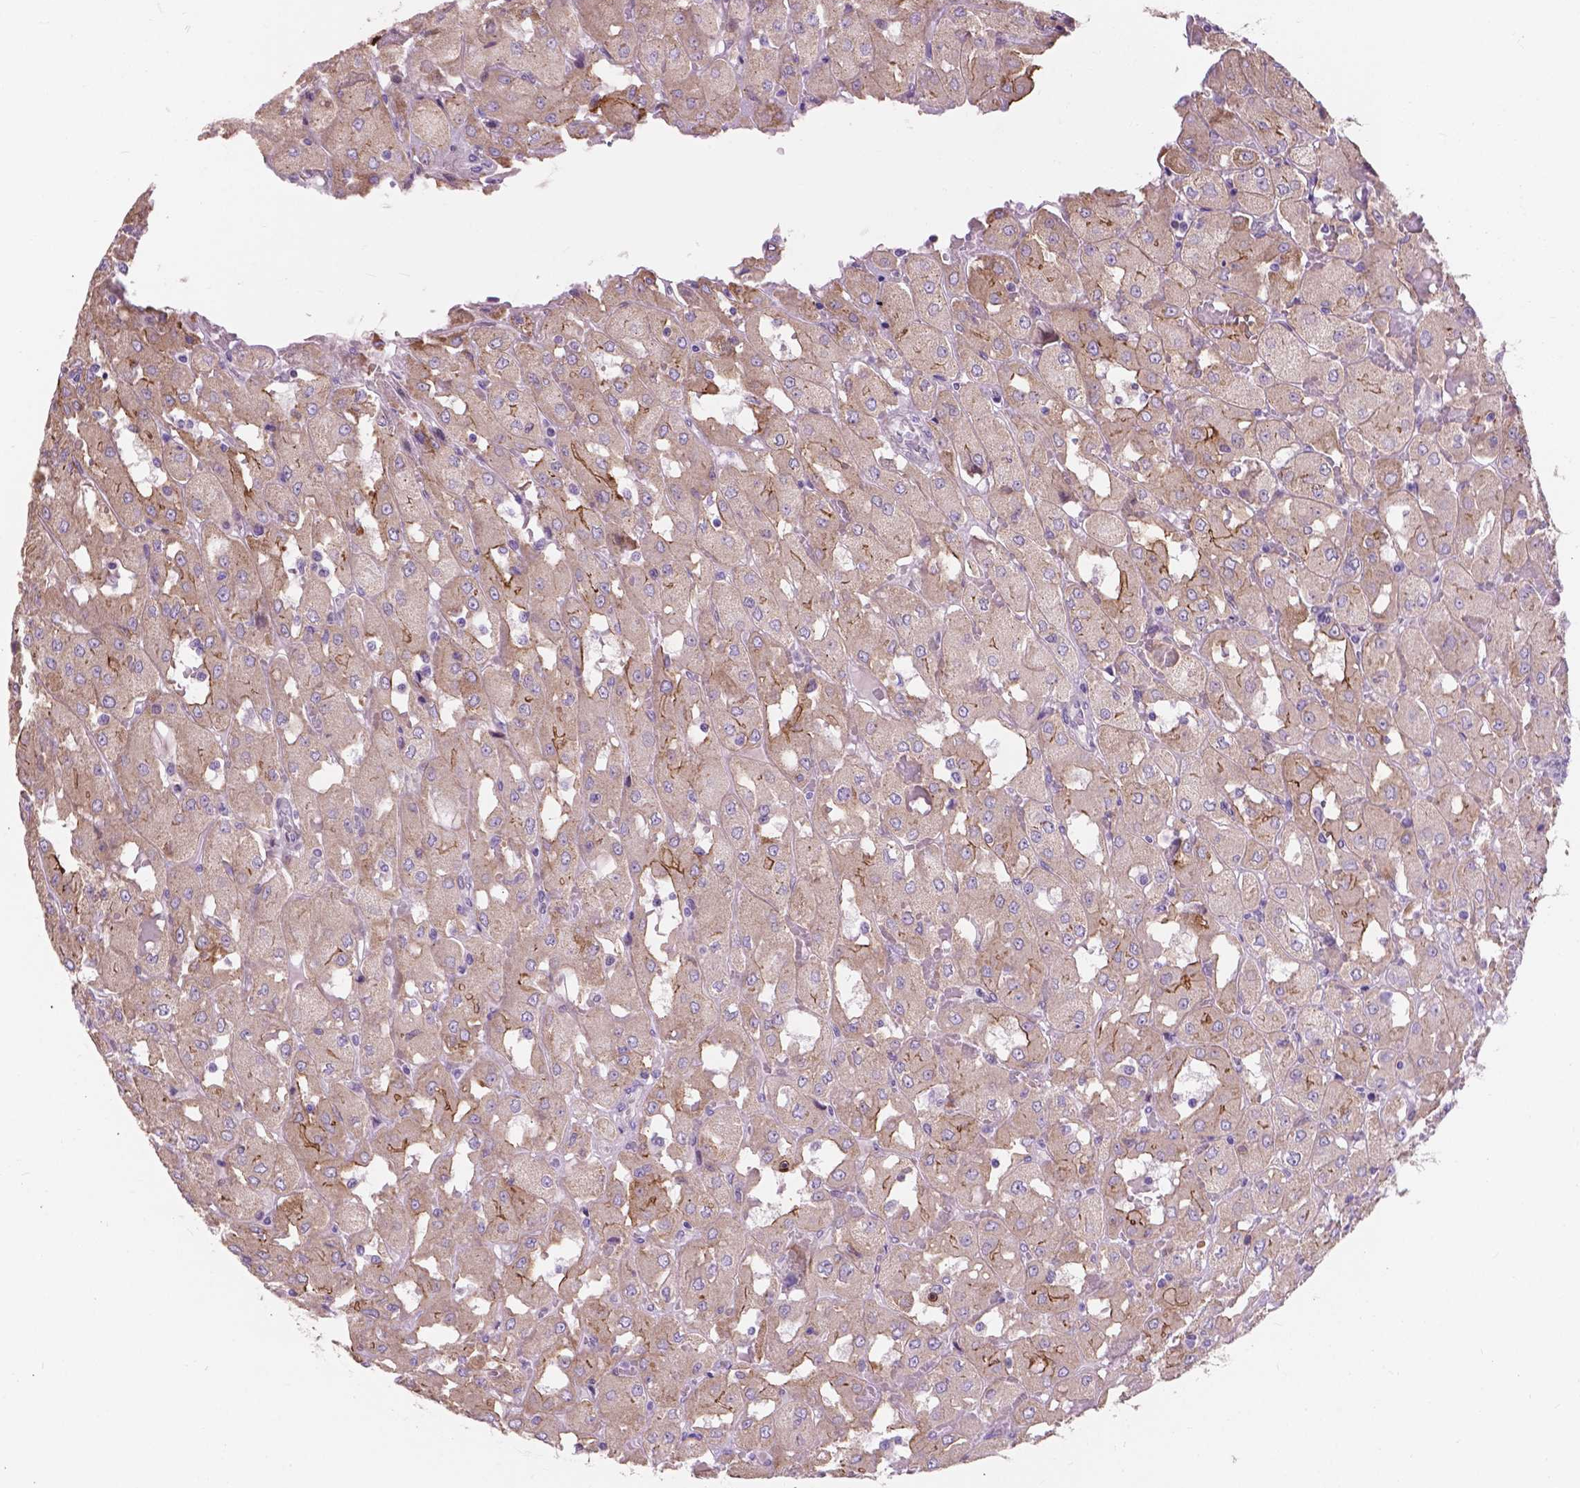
{"staining": {"intensity": "weak", "quantity": ">75%", "location": "cytoplasmic/membranous"}, "tissue": "renal cancer", "cell_type": "Tumor cells", "image_type": "cancer", "snomed": [{"axis": "morphology", "description": "Adenocarcinoma, NOS"}, {"axis": "topography", "description": "Kidney"}], "caption": "This micrograph reveals adenocarcinoma (renal) stained with immunohistochemistry to label a protein in brown. The cytoplasmic/membranous of tumor cells show weak positivity for the protein. Nuclei are counter-stained blue.", "gene": "MYH14", "patient": {"sex": "male", "age": 72}}